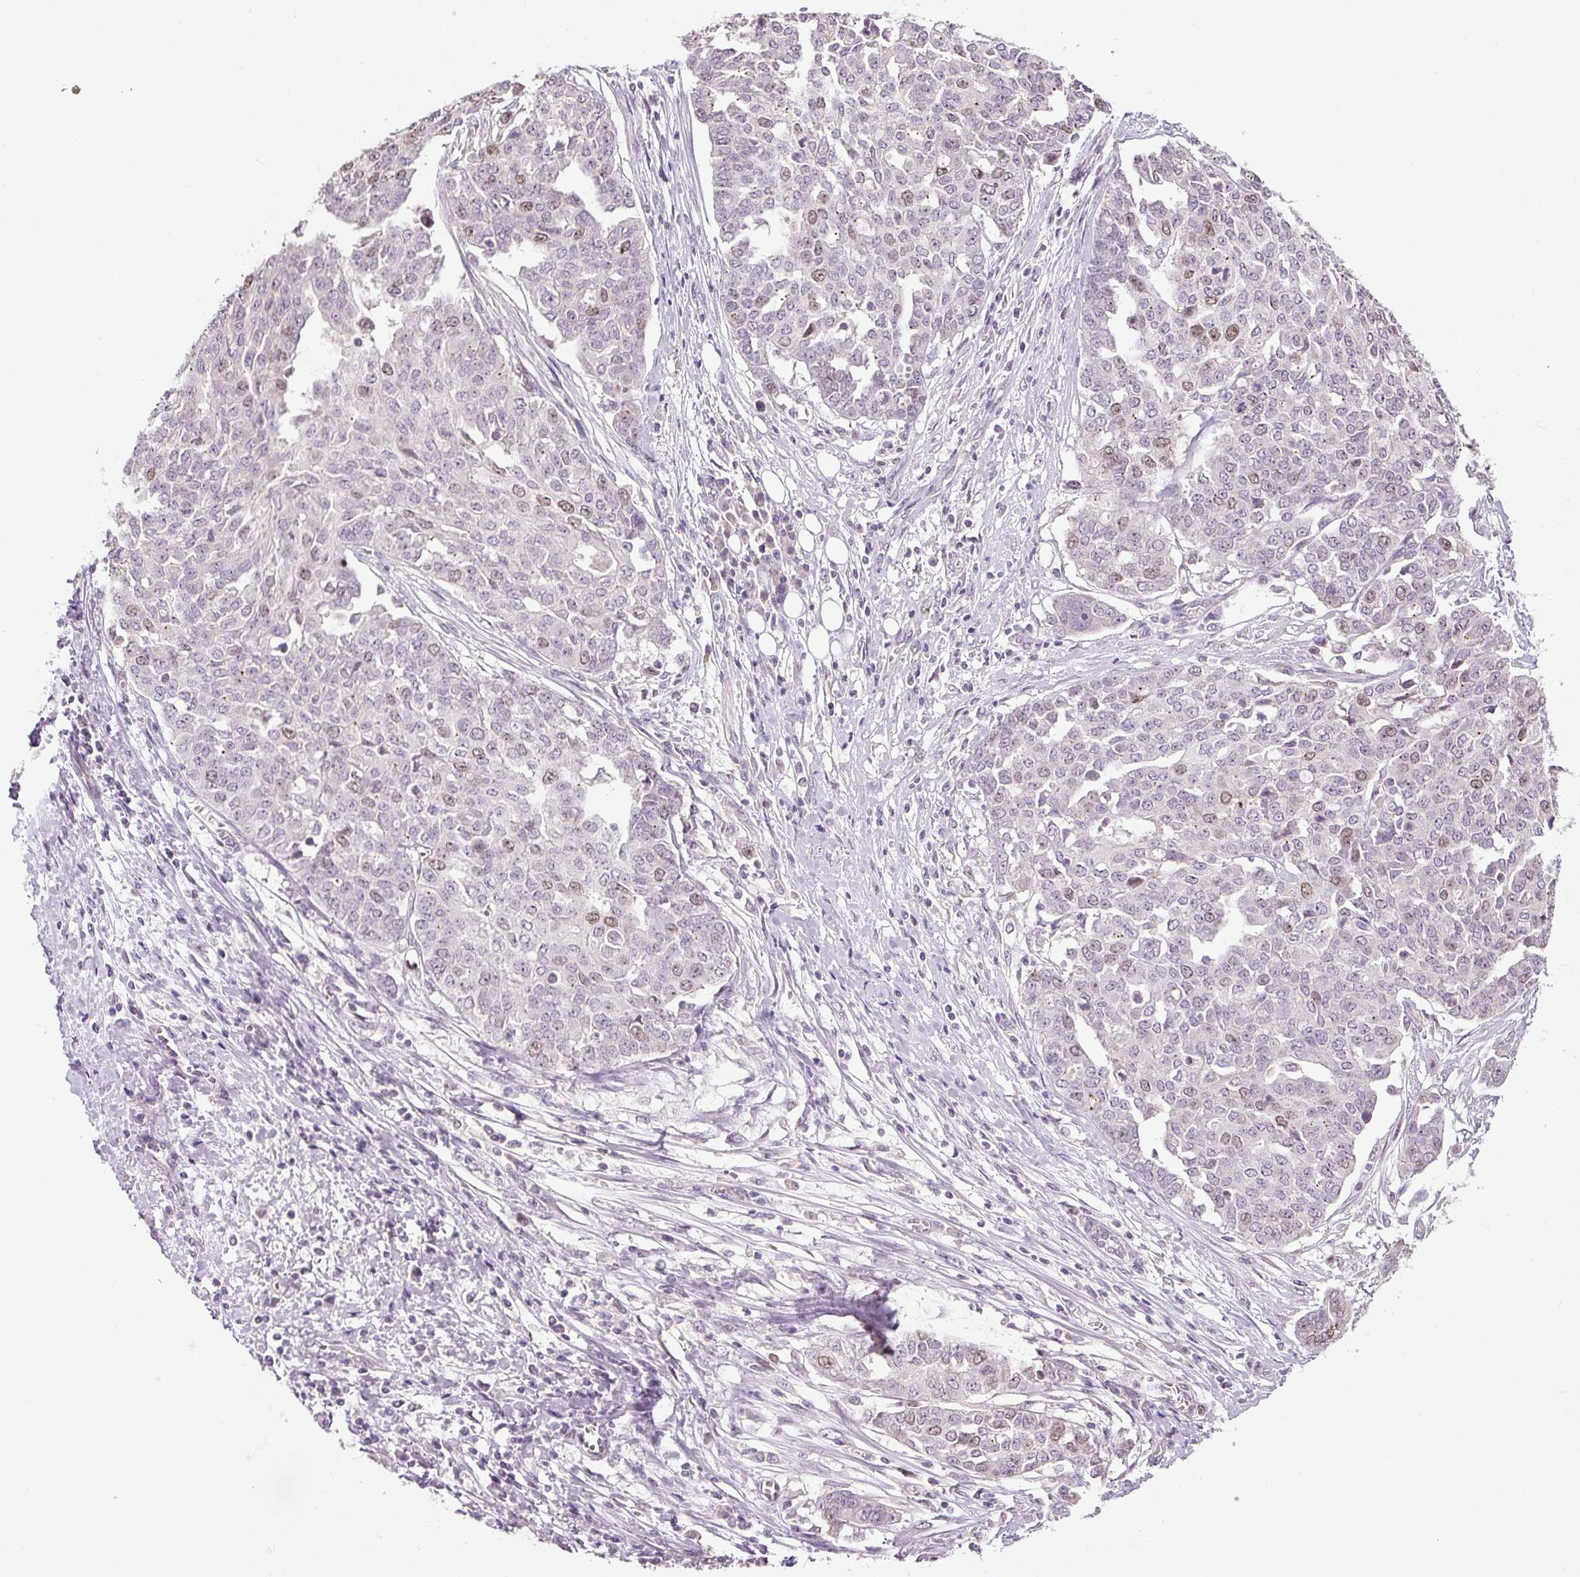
{"staining": {"intensity": "weak", "quantity": "25%-75%", "location": "nuclear"}, "tissue": "ovarian cancer", "cell_type": "Tumor cells", "image_type": "cancer", "snomed": [{"axis": "morphology", "description": "Cystadenocarcinoma, serous, NOS"}, {"axis": "topography", "description": "Soft tissue"}, {"axis": "topography", "description": "Ovary"}], "caption": "Human ovarian serous cystadenocarcinoma stained with a protein marker exhibits weak staining in tumor cells.", "gene": "RACGAP1", "patient": {"sex": "female", "age": 57}}